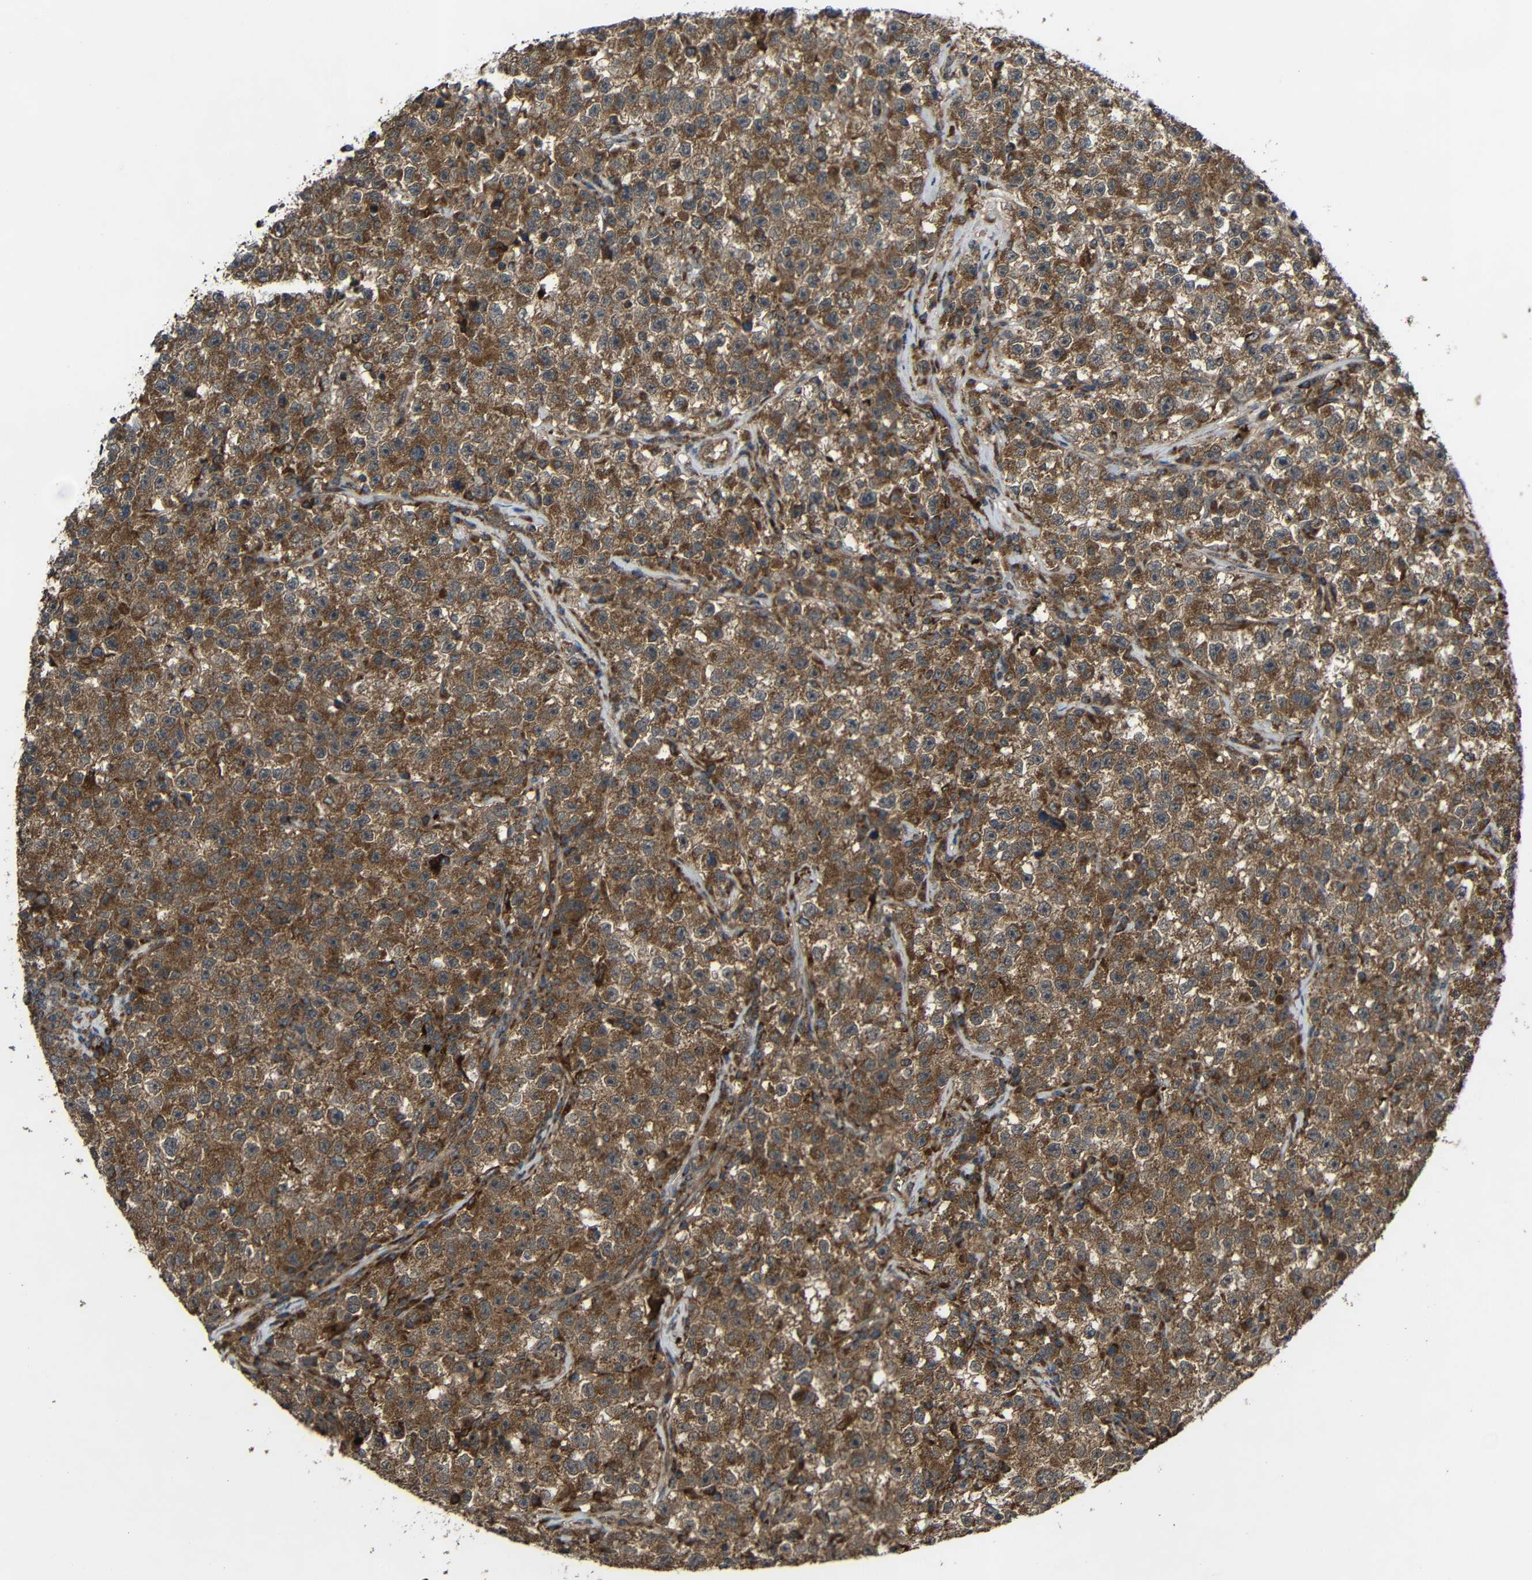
{"staining": {"intensity": "moderate", "quantity": ">75%", "location": "cytoplasmic/membranous"}, "tissue": "testis cancer", "cell_type": "Tumor cells", "image_type": "cancer", "snomed": [{"axis": "morphology", "description": "Seminoma, NOS"}, {"axis": "topography", "description": "Testis"}], "caption": "Immunohistochemistry (IHC) (DAB) staining of human seminoma (testis) displays moderate cytoplasmic/membranous protein positivity in about >75% of tumor cells. (Stains: DAB (3,3'-diaminobenzidine) in brown, nuclei in blue, Microscopy: brightfield microscopy at high magnification).", "gene": "C1GALT1", "patient": {"sex": "male", "age": 22}}